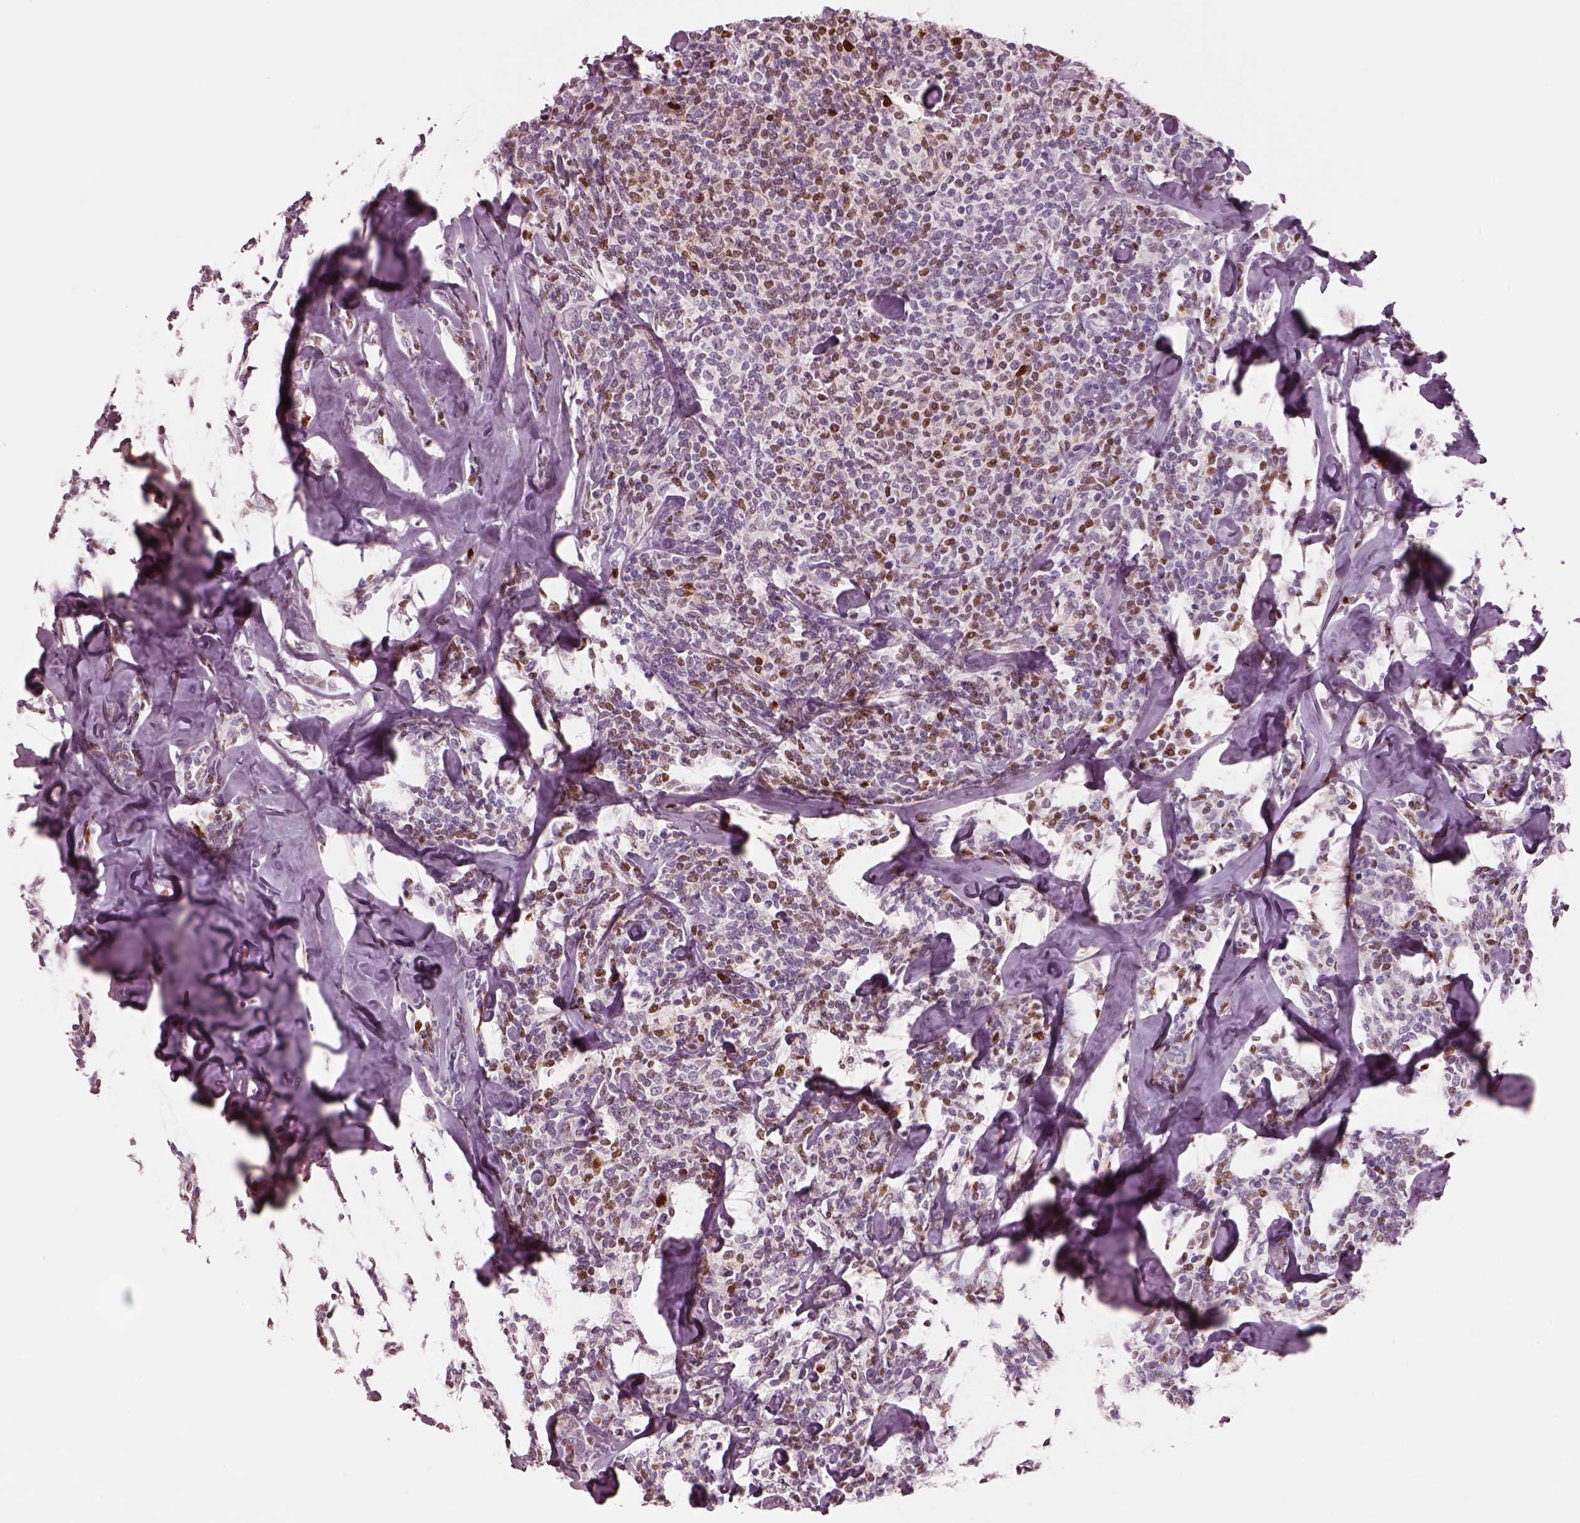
{"staining": {"intensity": "negative", "quantity": "none", "location": "none"}, "tissue": "lymphoma", "cell_type": "Tumor cells", "image_type": "cancer", "snomed": [{"axis": "morphology", "description": "Malignant lymphoma, non-Hodgkin's type, Low grade"}, {"axis": "topography", "description": "Lymph node"}], "caption": "IHC micrograph of human lymphoma stained for a protein (brown), which exhibits no expression in tumor cells. (Brightfield microscopy of DAB (3,3'-diaminobenzidine) IHC at high magnification).", "gene": "SOX9", "patient": {"sex": "female", "age": 56}}